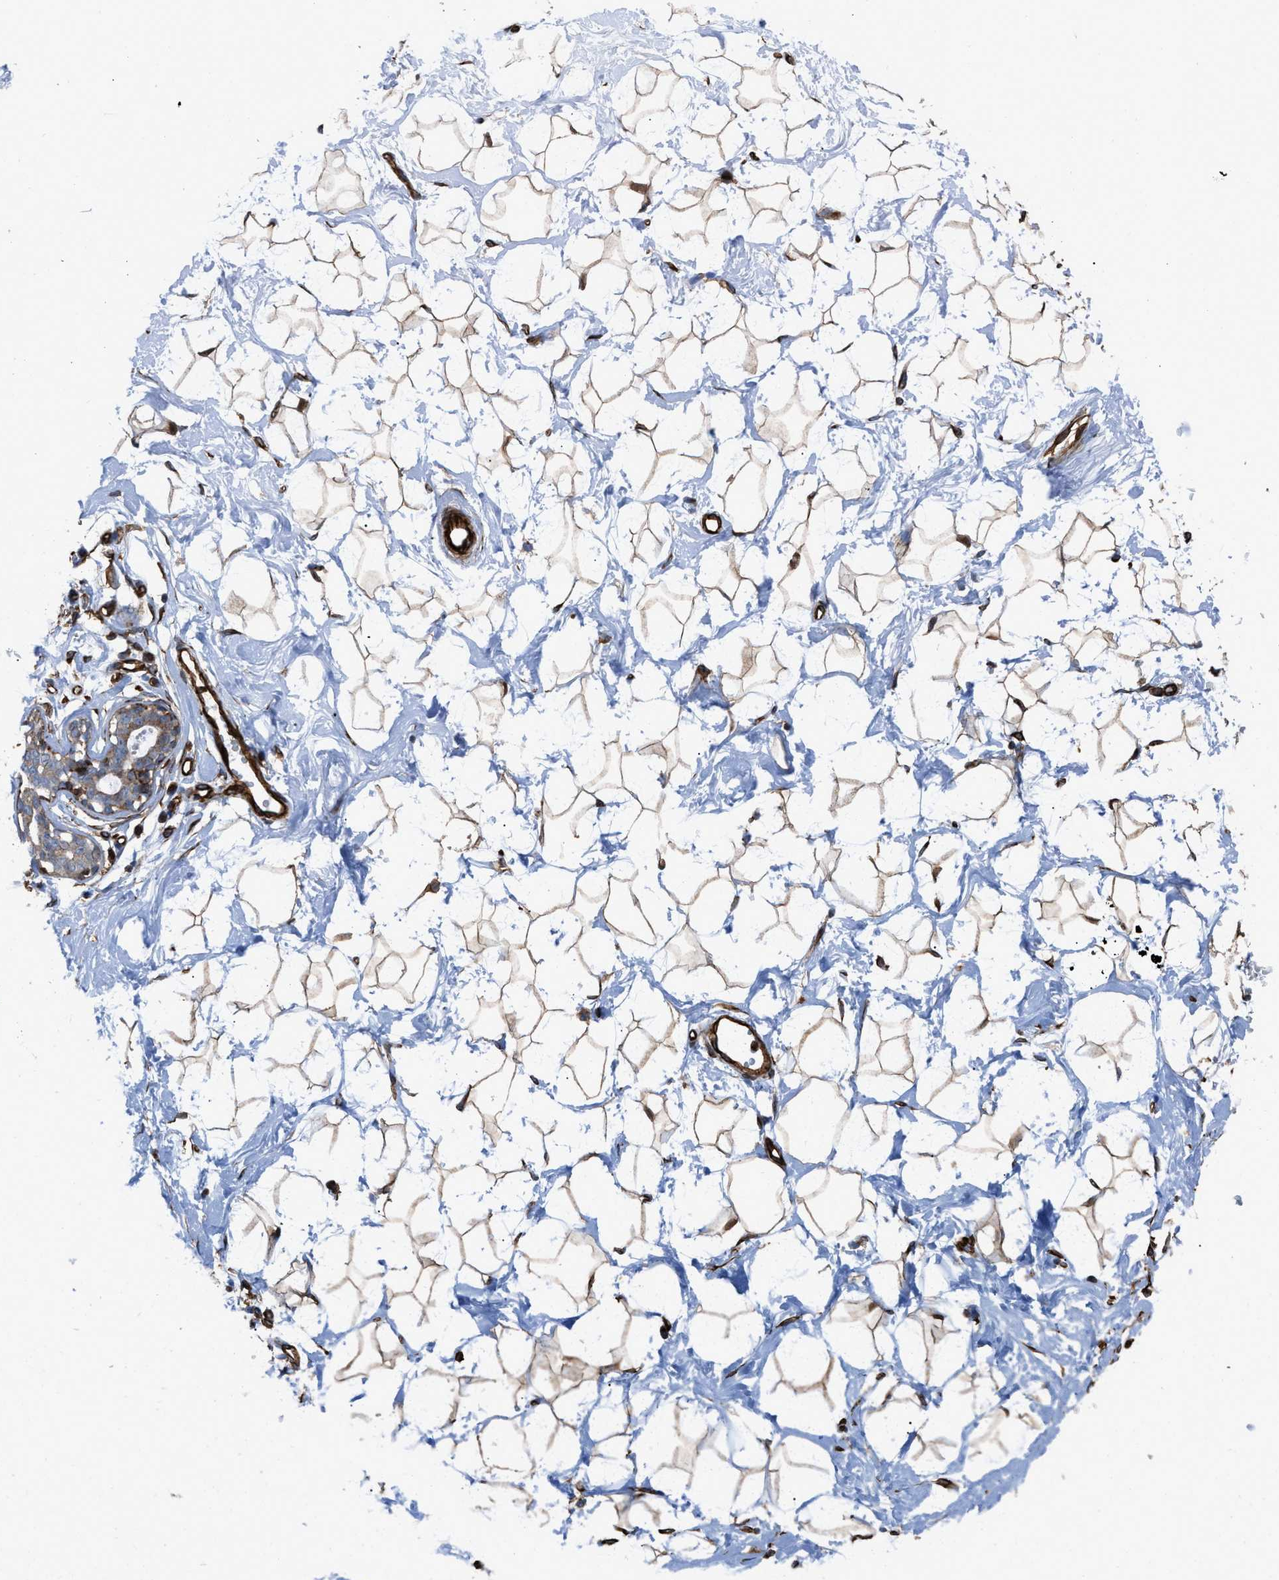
{"staining": {"intensity": "moderate", "quantity": ">75%", "location": "cytoplasmic/membranous"}, "tissue": "breast", "cell_type": "Adipocytes", "image_type": "normal", "snomed": [{"axis": "morphology", "description": "Normal tissue, NOS"}, {"axis": "topography", "description": "Breast"}], "caption": "This is an image of IHC staining of unremarkable breast, which shows moderate positivity in the cytoplasmic/membranous of adipocytes.", "gene": "PTPRE", "patient": {"sex": "female", "age": 23}}